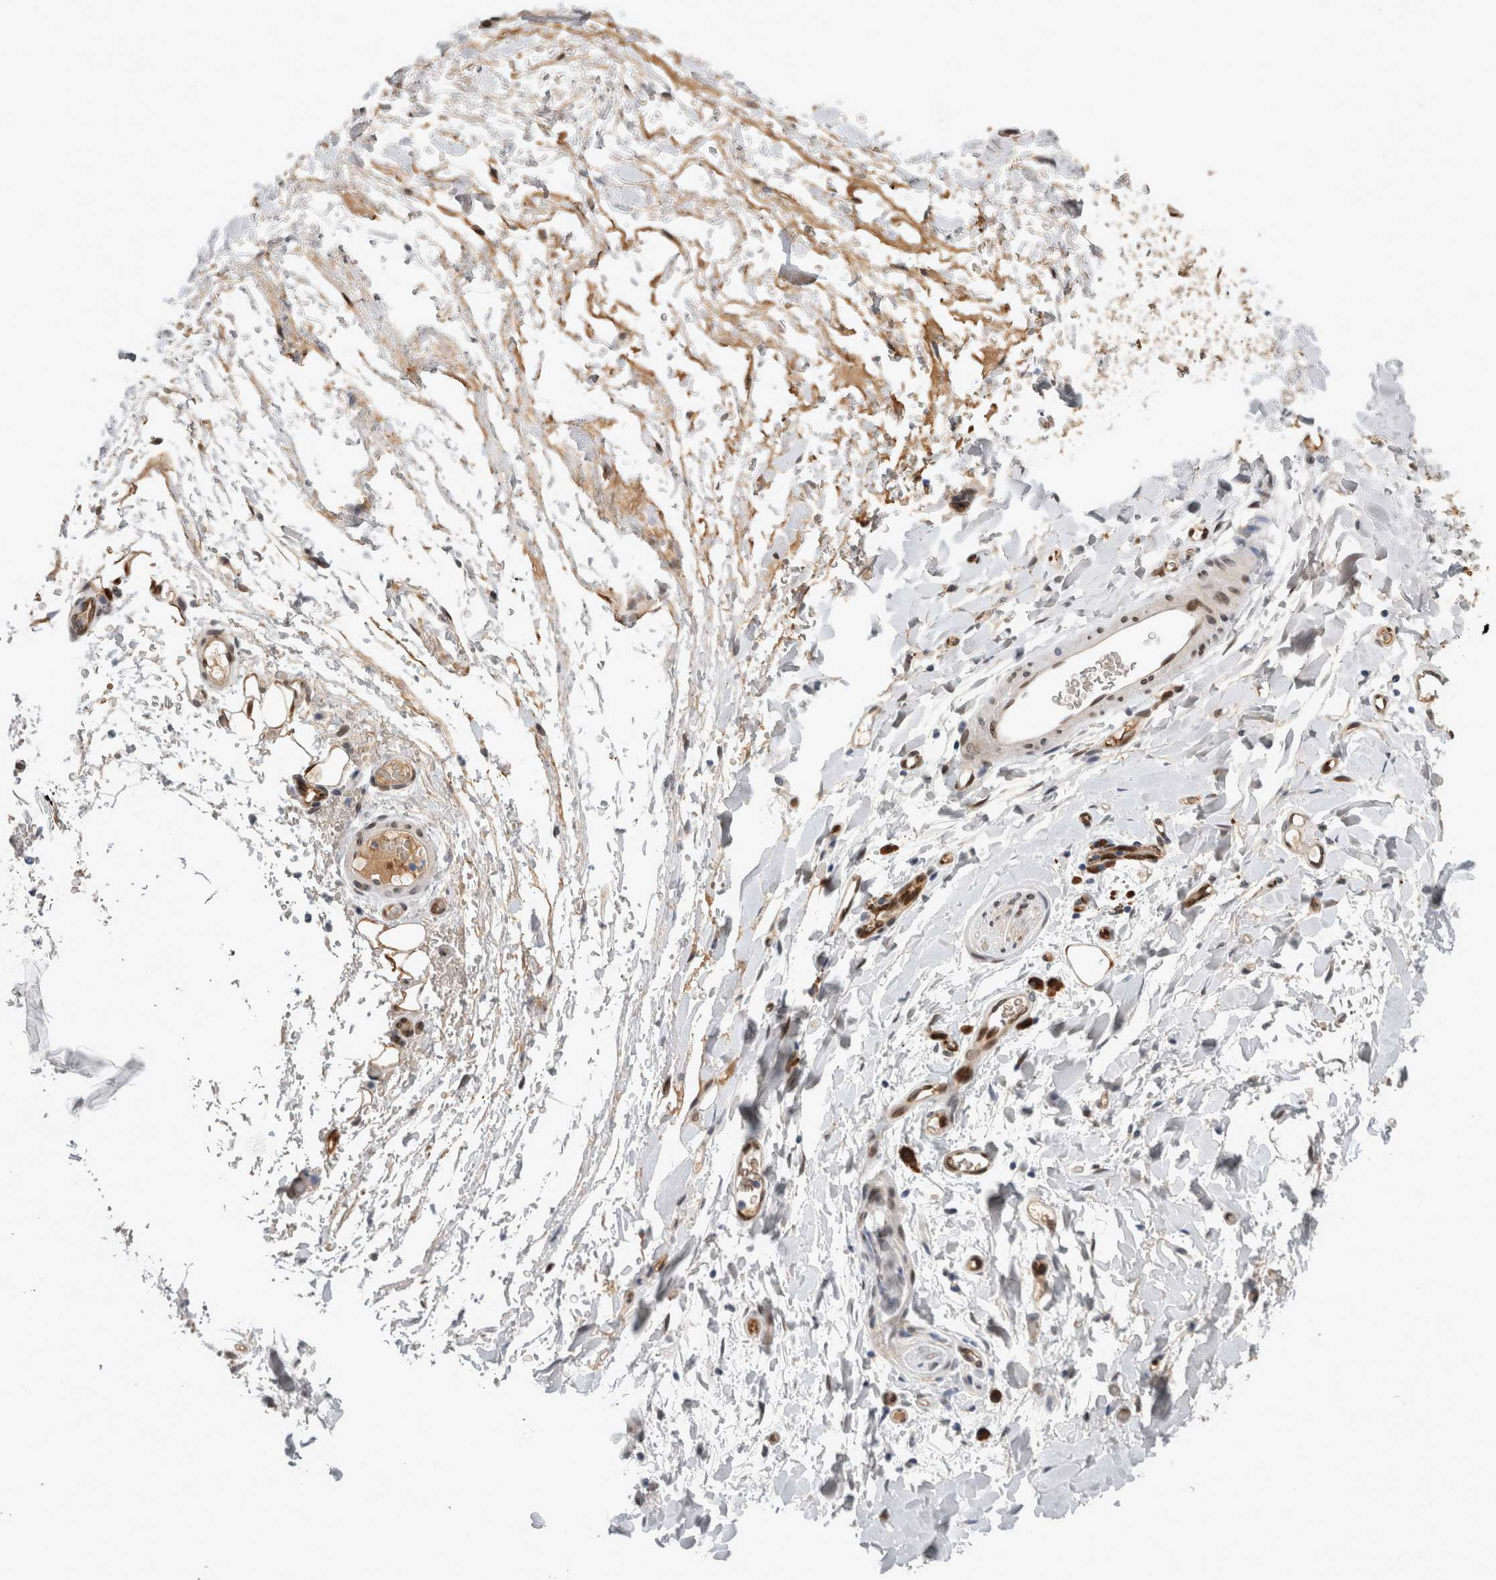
{"staining": {"intensity": "strong", "quantity": ">75%", "location": "nuclear"}, "tissue": "adipose tissue", "cell_type": "Adipocytes", "image_type": "normal", "snomed": [{"axis": "morphology", "description": "Normal tissue, NOS"}, {"axis": "morphology", "description": "Adenocarcinoma, NOS"}, {"axis": "topography", "description": "Esophagus"}], "caption": "Adipose tissue stained for a protein demonstrates strong nuclear positivity in adipocytes.", "gene": "DMTN", "patient": {"sex": "male", "age": 62}}